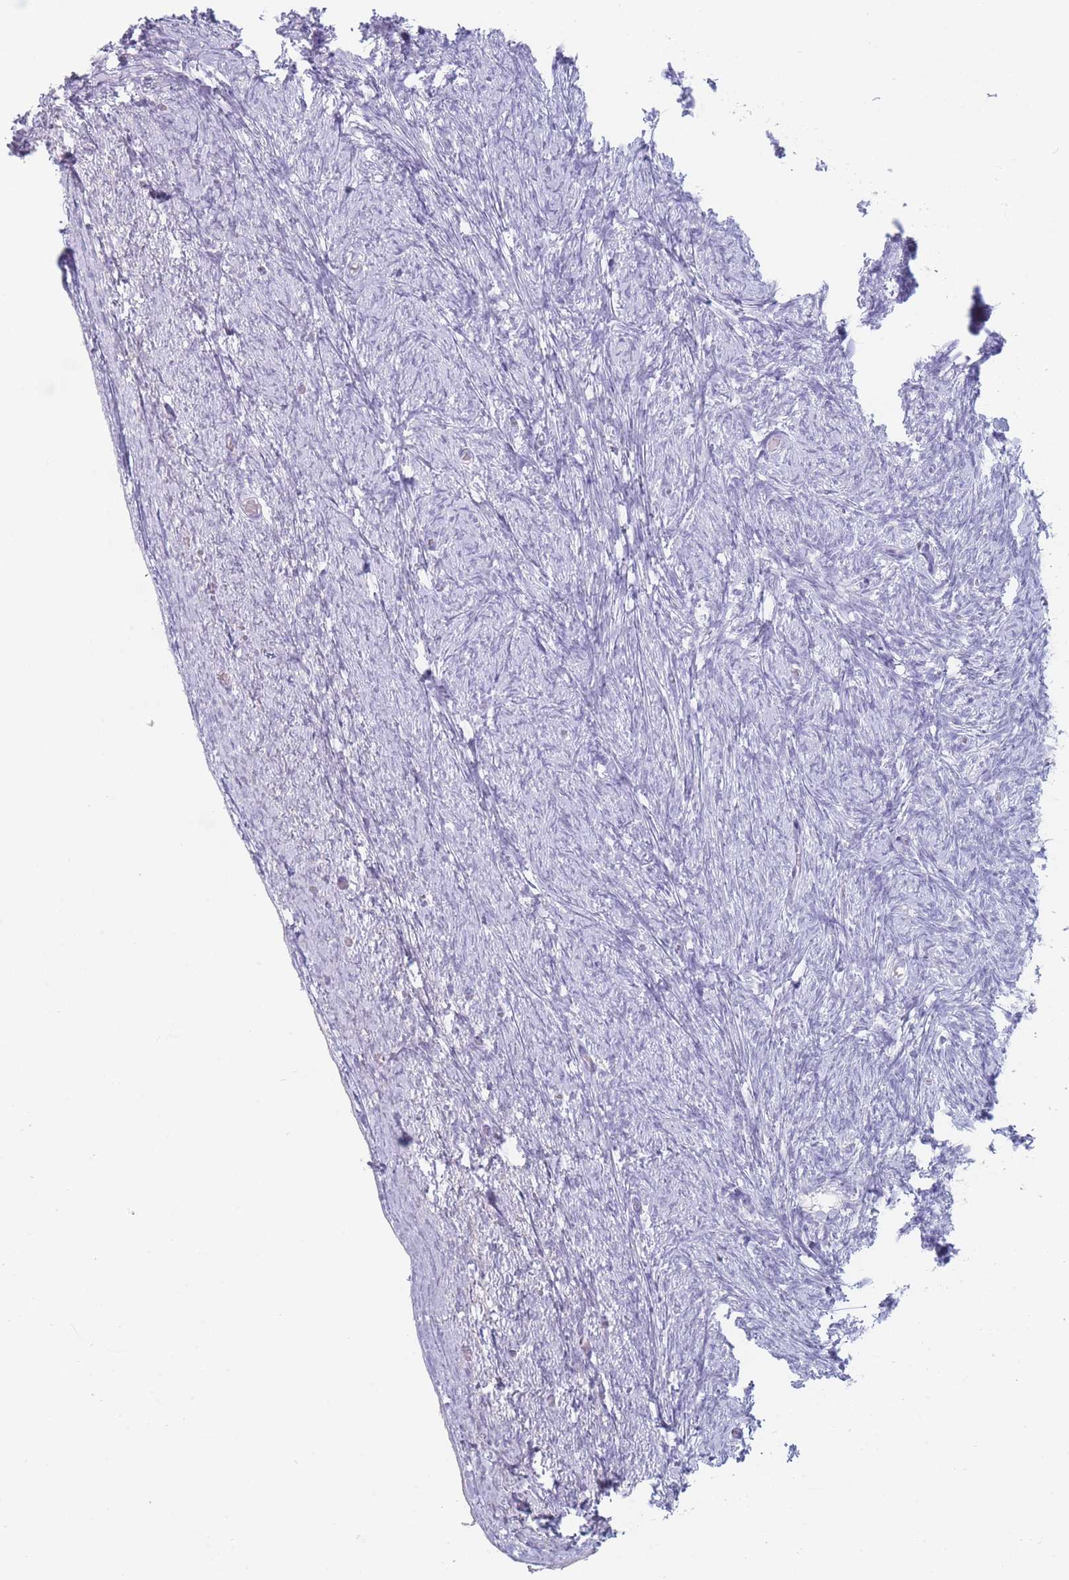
{"staining": {"intensity": "negative", "quantity": "none", "location": "none"}, "tissue": "ovary", "cell_type": "Ovarian stroma cells", "image_type": "normal", "snomed": [{"axis": "morphology", "description": "Normal tissue, NOS"}, {"axis": "topography", "description": "Ovary"}], "caption": "Ovarian stroma cells show no significant protein expression in unremarkable ovary. Brightfield microscopy of immunohistochemistry stained with DAB (brown) and hematoxylin (blue), captured at high magnification.", "gene": "GPR12", "patient": {"sex": "female", "age": 44}}